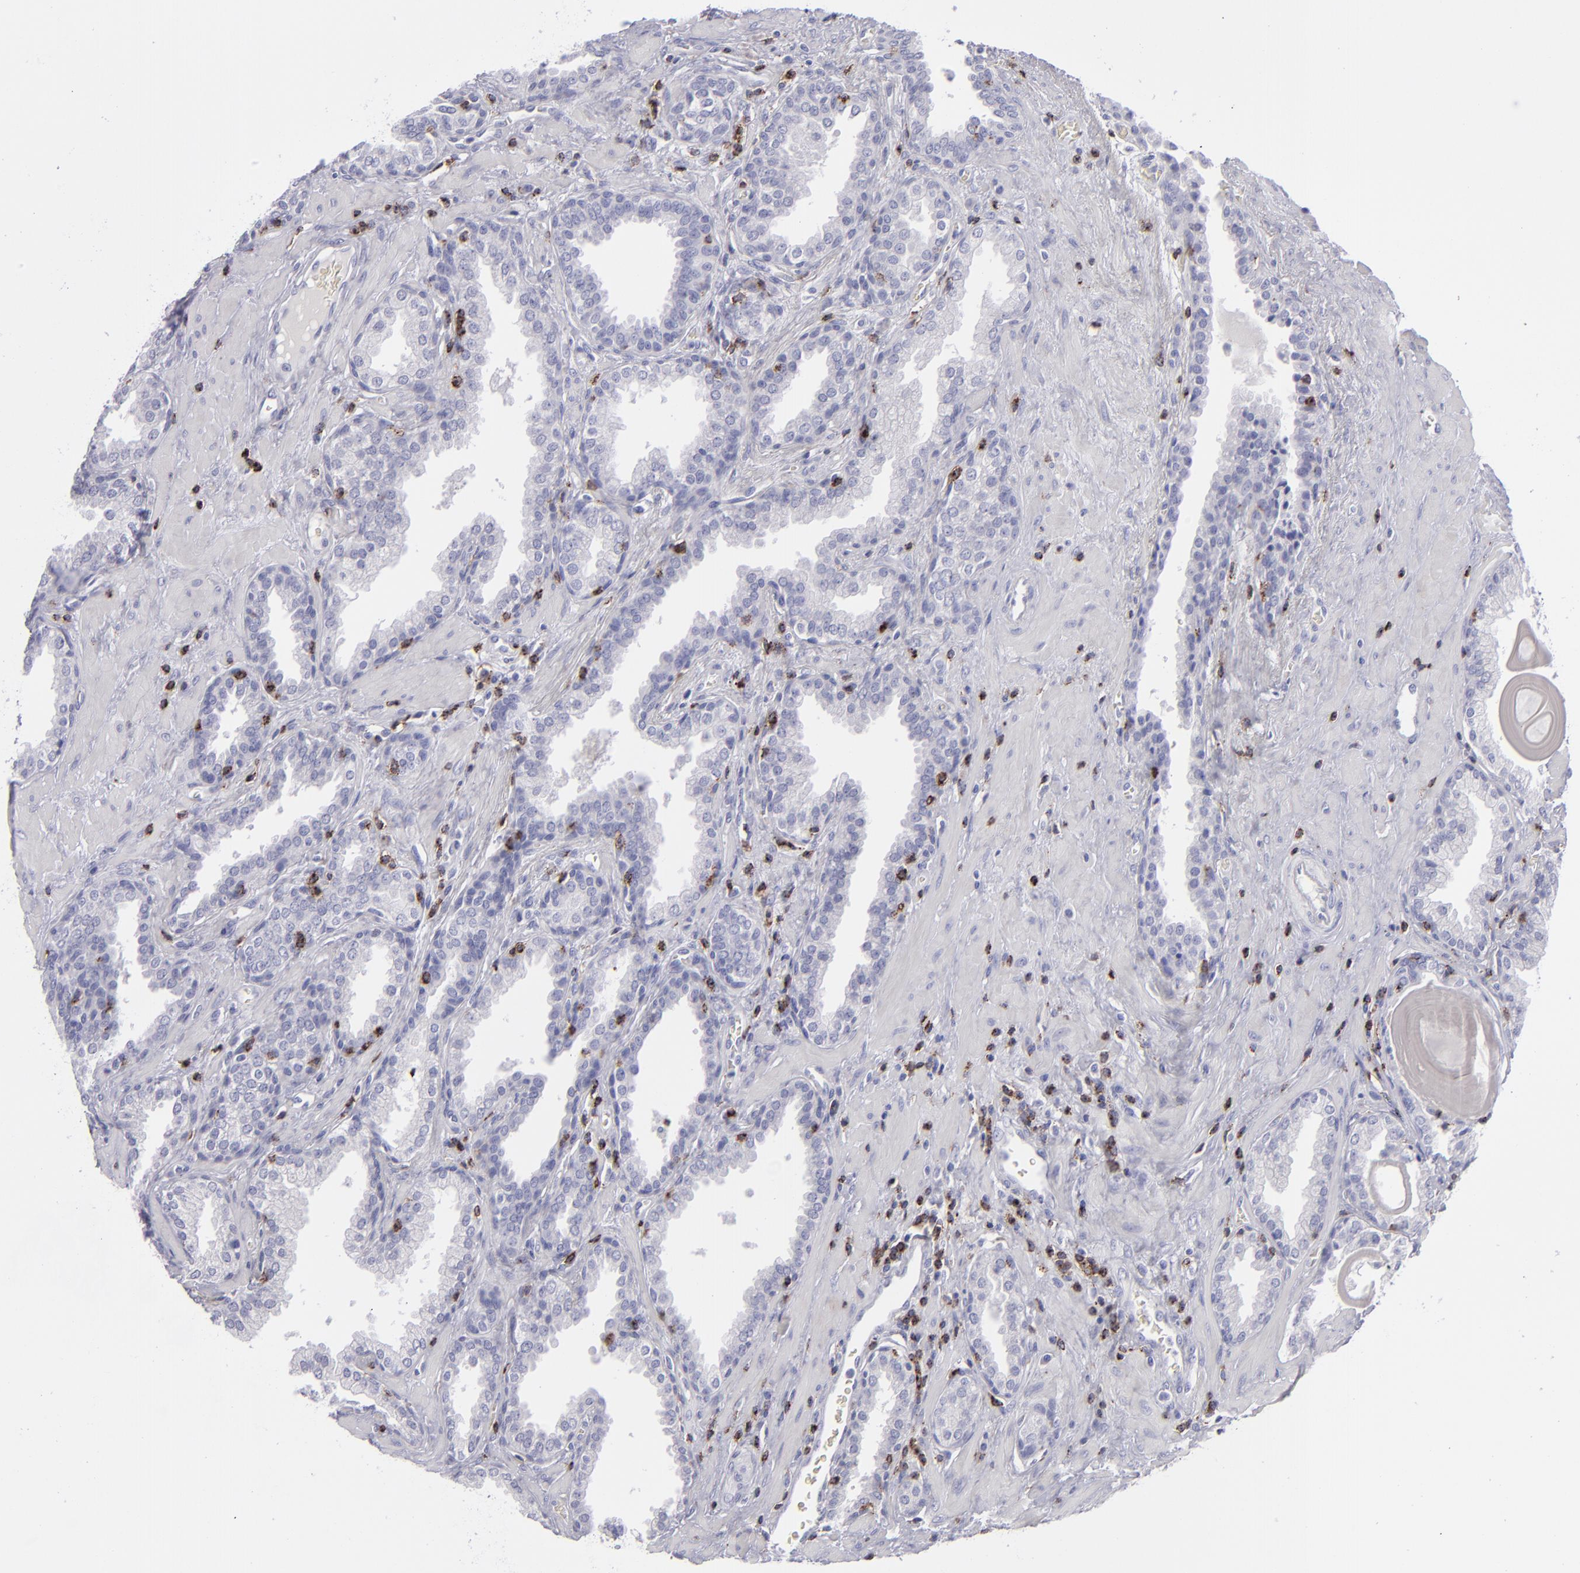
{"staining": {"intensity": "negative", "quantity": "none", "location": "none"}, "tissue": "prostate", "cell_type": "Glandular cells", "image_type": "normal", "snomed": [{"axis": "morphology", "description": "Normal tissue, NOS"}, {"axis": "topography", "description": "Prostate"}], "caption": "Protein analysis of benign prostate demonstrates no significant staining in glandular cells.", "gene": "CD2", "patient": {"sex": "male", "age": 51}}